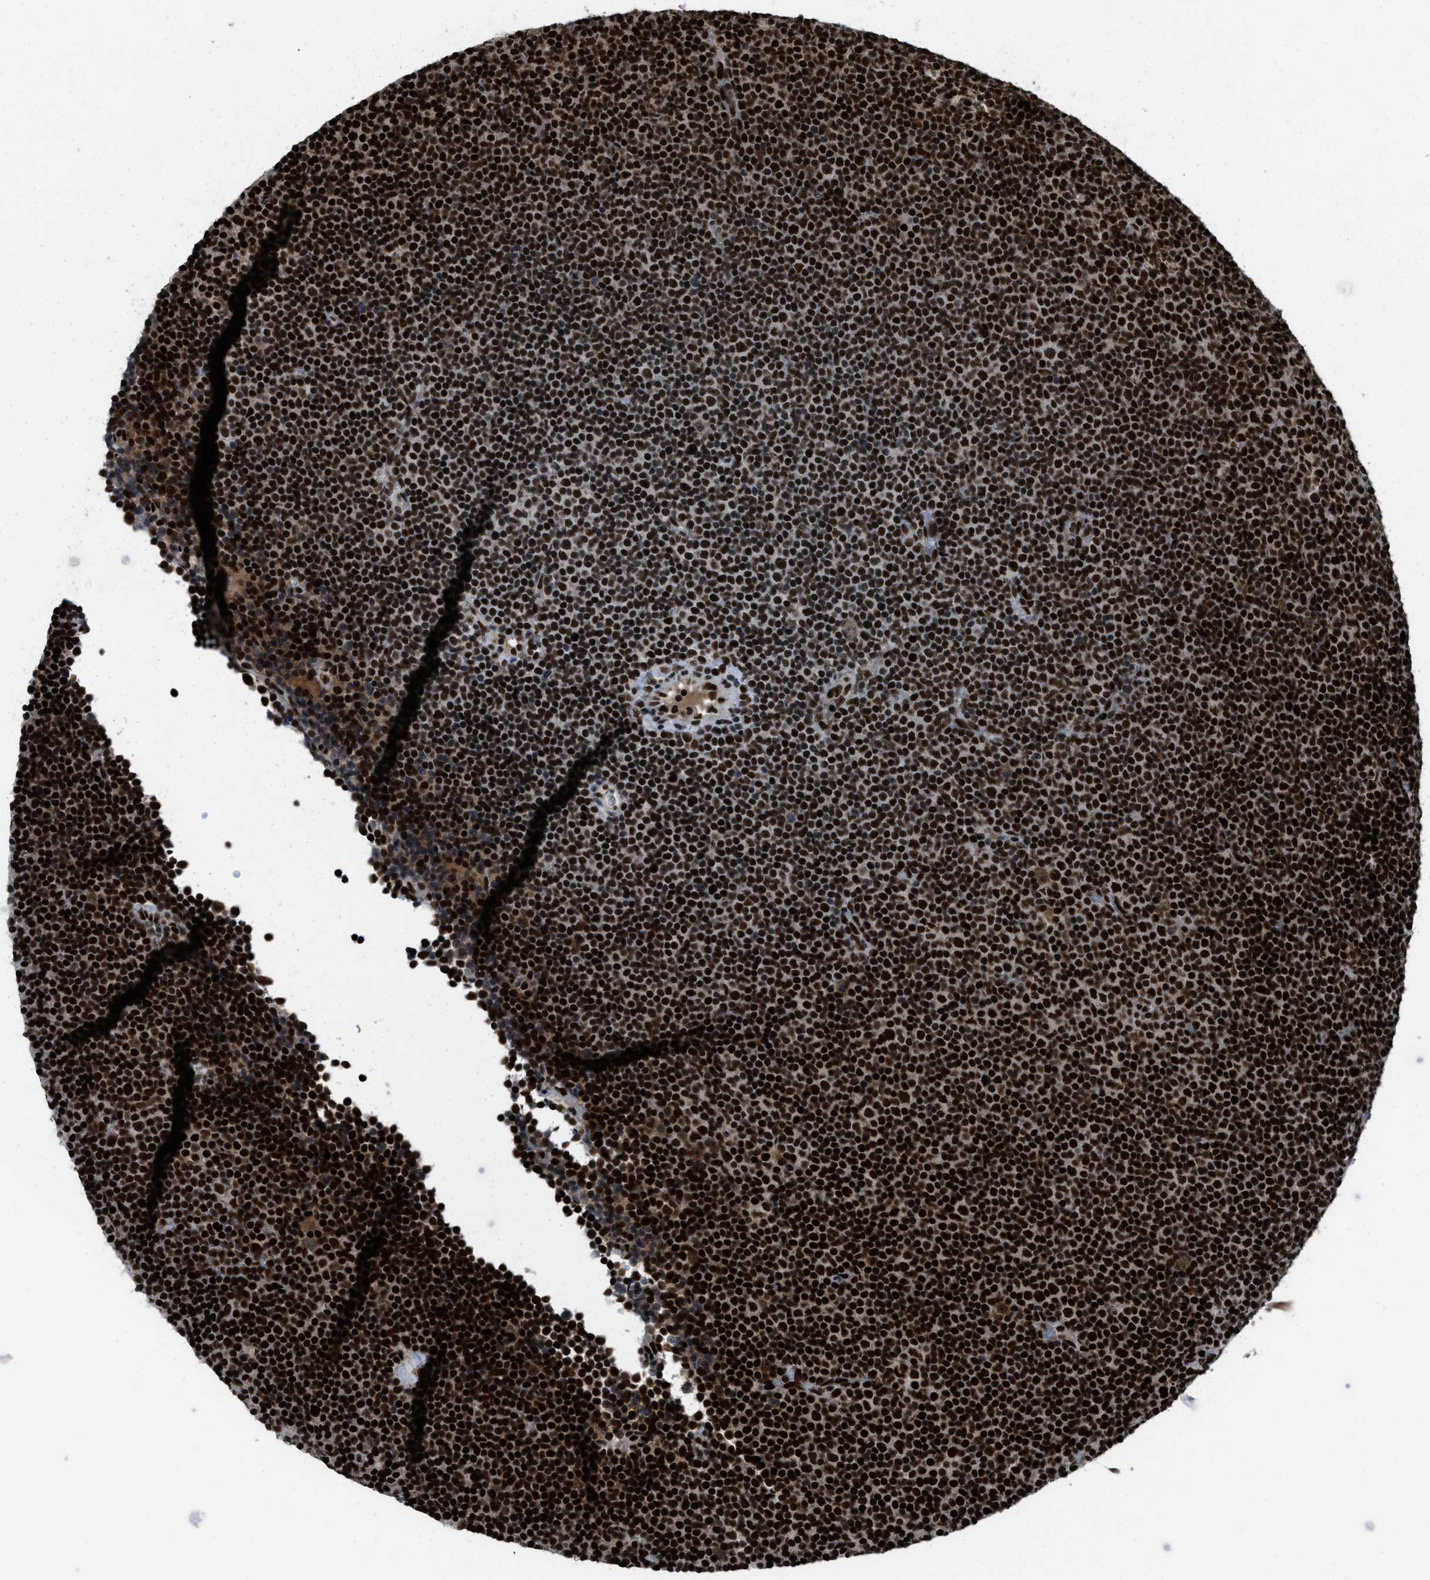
{"staining": {"intensity": "strong", "quantity": ">75%", "location": "nuclear"}, "tissue": "lymphoma", "cell_type": "Tumor cells", "image_type": "cancer", "snomed": [{"axis": "morphology", "description": "Malignant lymphoma, non-Hodgkin's type, Low grade"}, {"axis": "topography", "description": "Lymph node"}], "caption": "Immunohistochemistry (IHC) staining of lymphoma, which demonstrates high levels of strong nuclear staining in approximately >75% of tumor cells indicating strong nuclear protein positivity. The staining was performed using DAB (3,3'-diaminobenzidine) (brown) for protein detection and nuclei were counterstained in hematoxylin (blue).", "gene": "RFX5", "patient": {"sex": "female", "age": 67}}